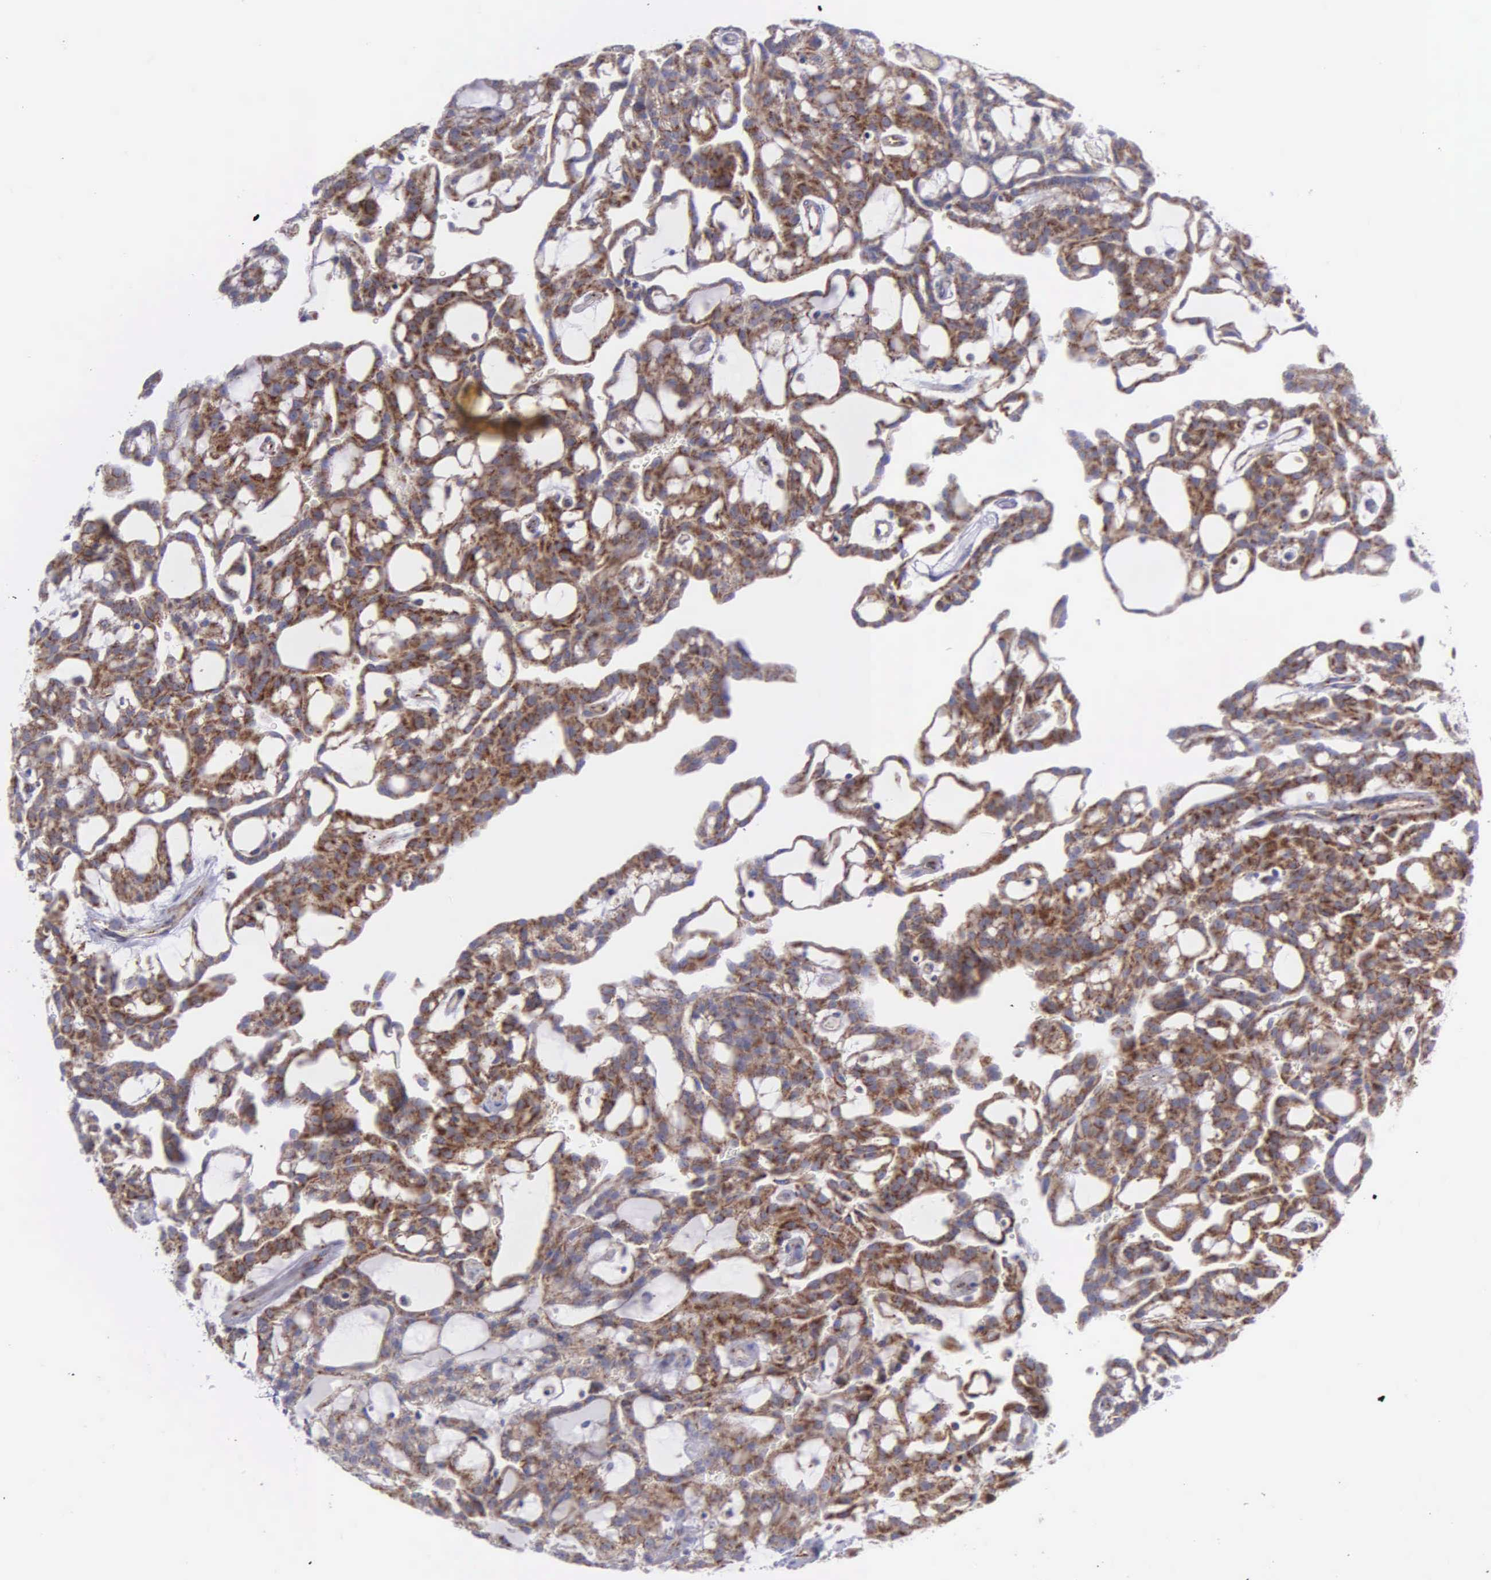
{"staining": {"intensity": "strong", "quantity": ">75%", "location": "cytoplasmic/membranous"}, "tissue": "renal cancer", "cell_type": "Tumor cells", "image_type": "cancer", "snomed": [{"axis": "morphology", "description": "Adenocarcinoma, NOS"}, {"axis": "topography", "description": "Kidney"}], "caption": "Renal adenocarcinoma was stained to show a protein in brown. There is high levels of strong cytoplasmic/membranous expression in about >75% of tumor cells.", "gene": "SYNJ2BP", "patient": {"sex": "male", "age": 63}}